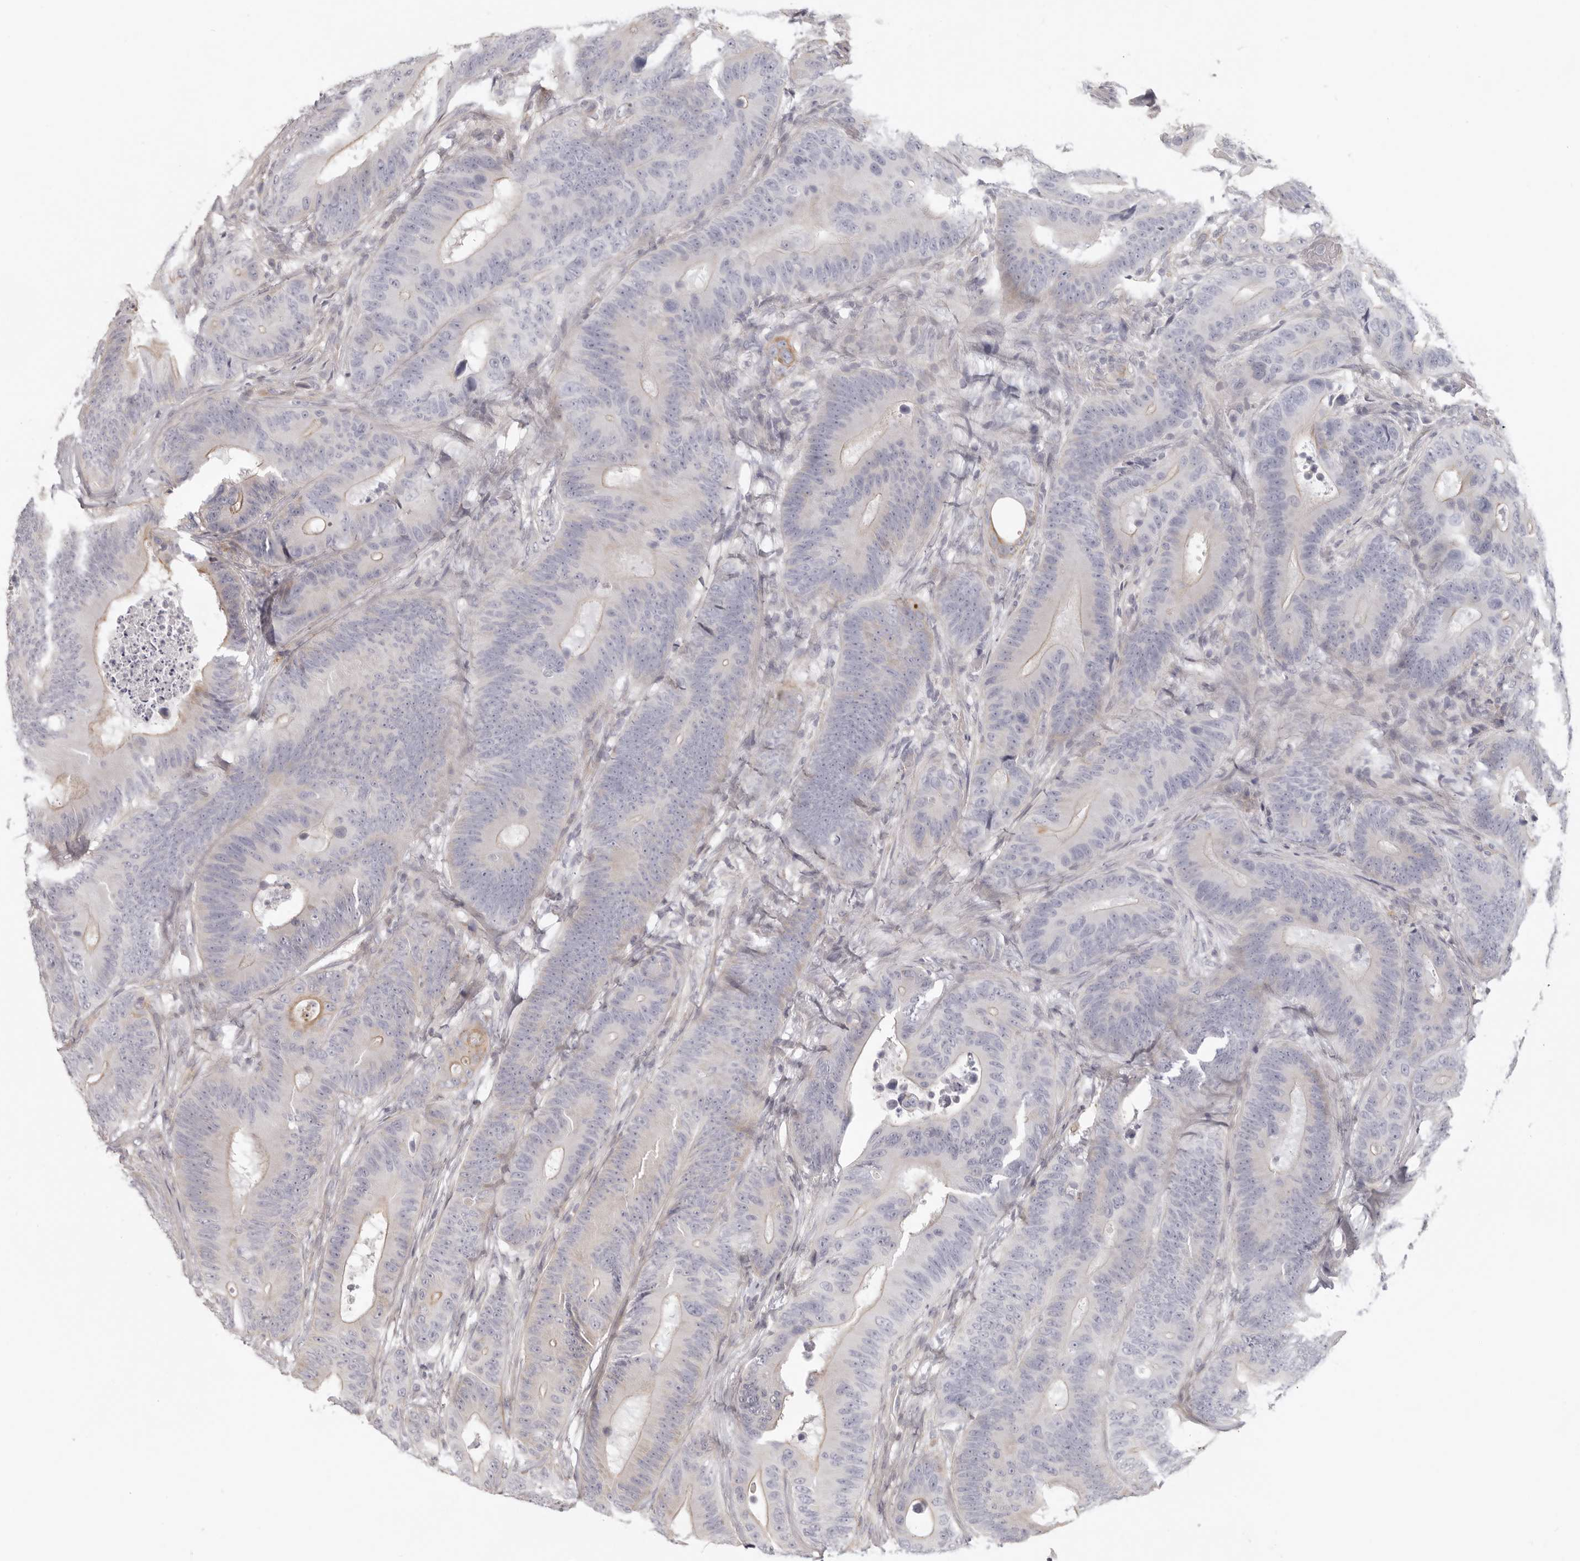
{"staining": {"intensity": "weak", "quantity": "<25%", "location": "cytoplasmic/membranous"}, "tissue": "colorectal cancer", "cell_type": "Tumor cells", "image_type": "cancer", "snomed": [{"axis": "morphology", "description": "Adenocarcinoma, NOS"}, {"axis": "topography", "description": "Colon"}], "caption": "Immunohistochemical staining of human adenocarcinoma (colorectal) reveals no significant expression in tumor cells. Nuclei are stained in blue.", "gene": "RXFP1", "patient": {"sex": "male", "age": 83}}